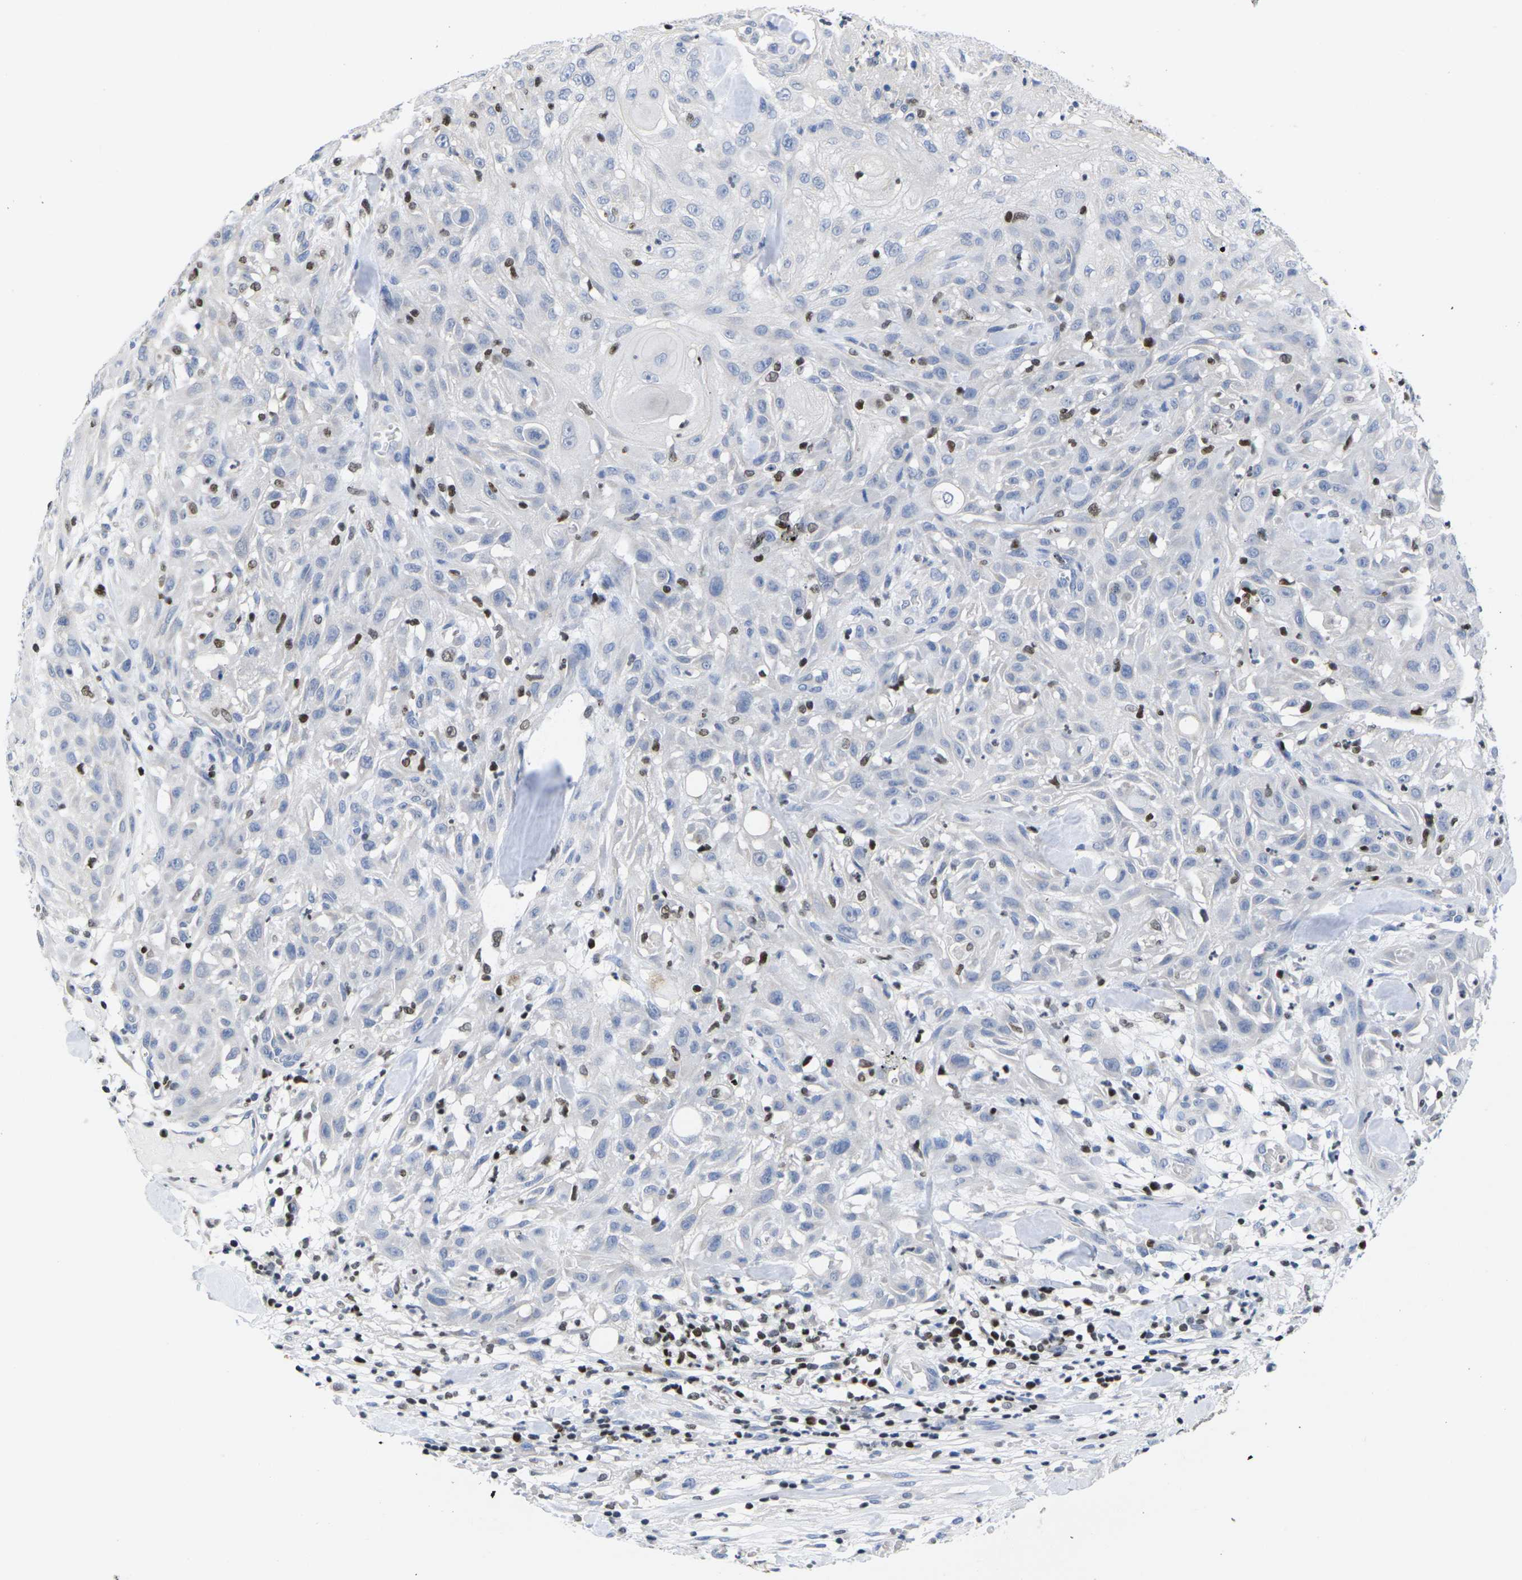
{"staining": {"intensity": "negative", "quantity": "none", "location": "none"}, "tissue": "skin cancer", "cell_type": "Tumor cells", "image_type": "cancer", "snomed": [{"axis": "morphology", "description": "Squamous cell carcinoma, NOS"}, {"axis": "topography", "description": "Skin"}], "caption": "Immunohistochemical staining of human squamous cell carcinoma (skin) exhibits no significant positivity in tumor cells.", "gene": "IKZF1", "patient": {"sex": "male", "age": 75}}